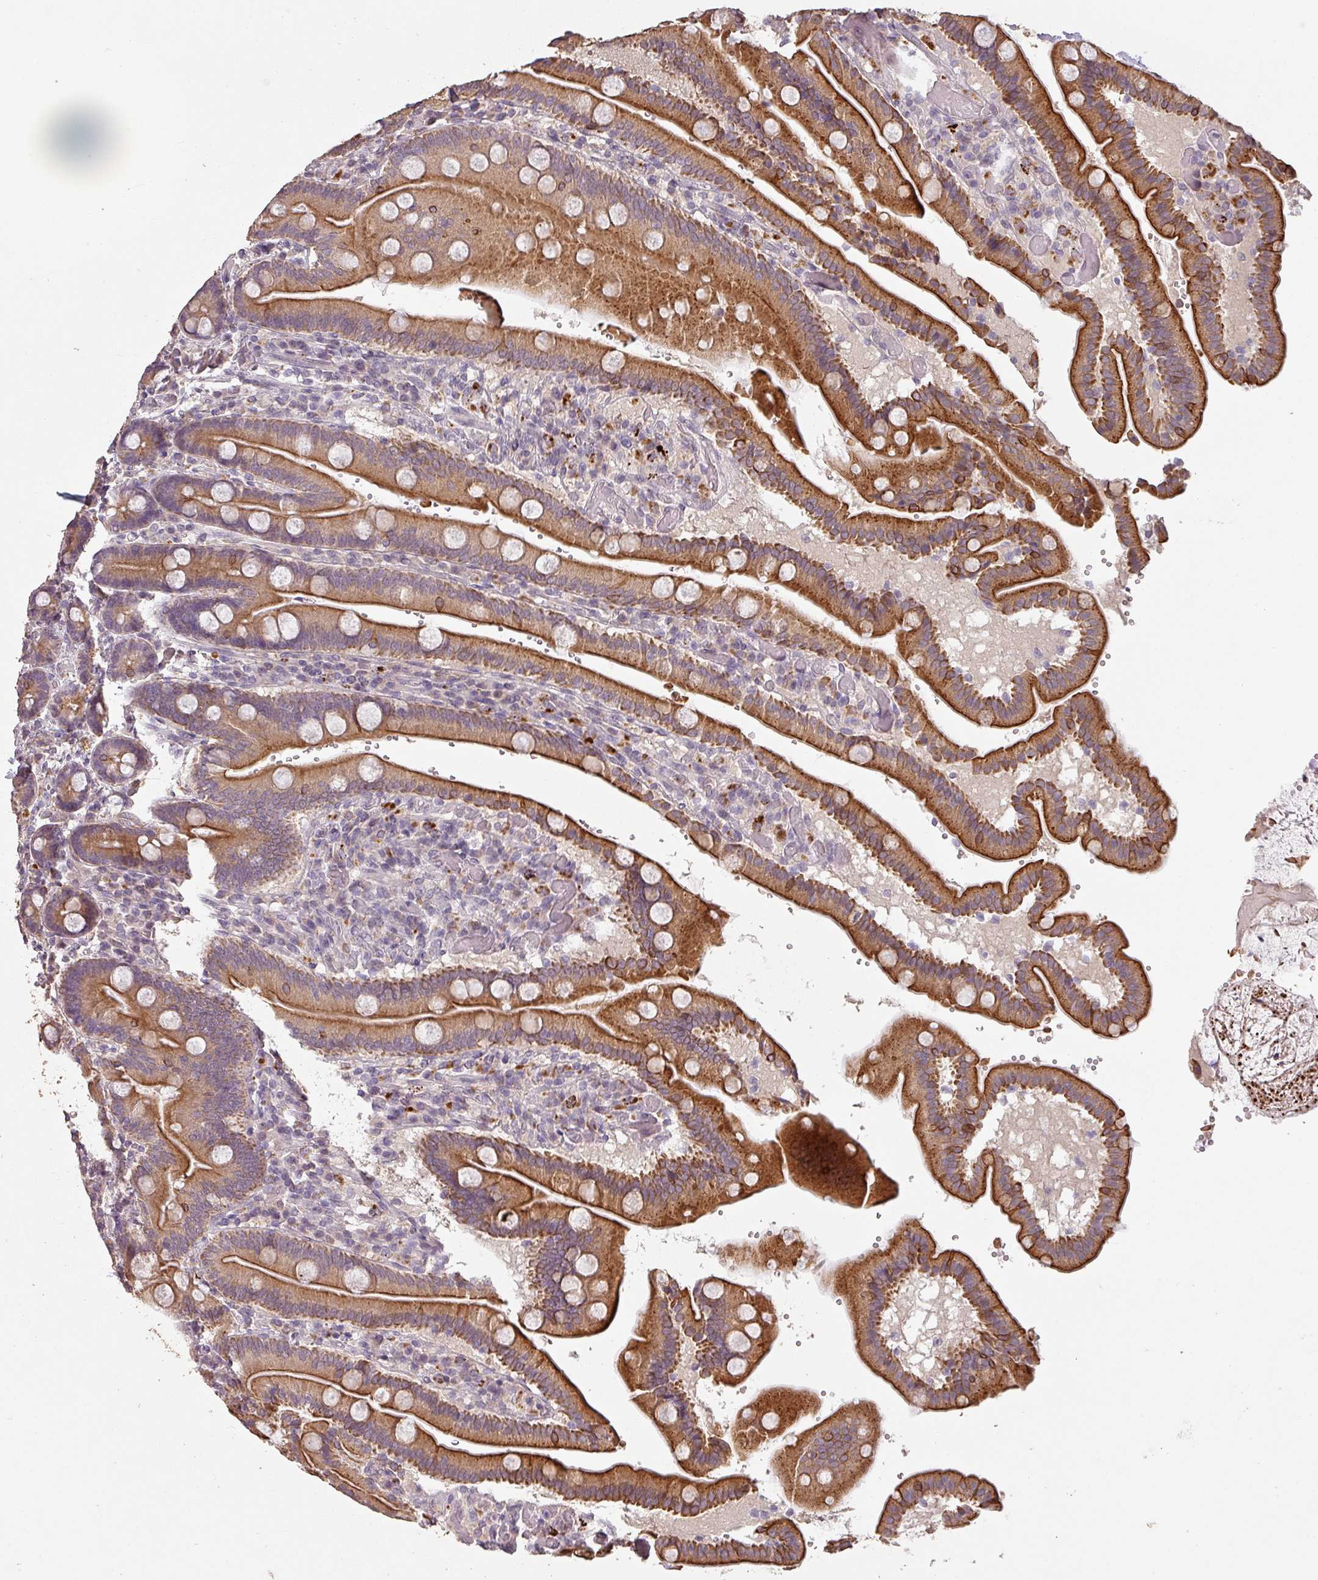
{"staining": {"intensity": "strong", "quantity": ">75%", "location": "cytoplasmic/membranous"}, "tissue": "duodenum", "cell_type": "Glandular cells", "image_type": "normal", "snomed": [{"axis": "morphology", "description": "Normal tissue, NOS"}, {"axis": "topography", "description": "Duodenum"}], "caption": "Brown immunohistochemical staining in unremarkable duodenum reveals strong cytoplasmic/membranous expression in approximately >75% of glandular cells. The staining is performed using DAB (3,3'-diaminobenzidine) brown chromogen to label protein expression. The nuclei are counter-stained blue using hematoxylin.", "gene": "LYPLA1", "patient": {"sex": "female", "age": 62}}